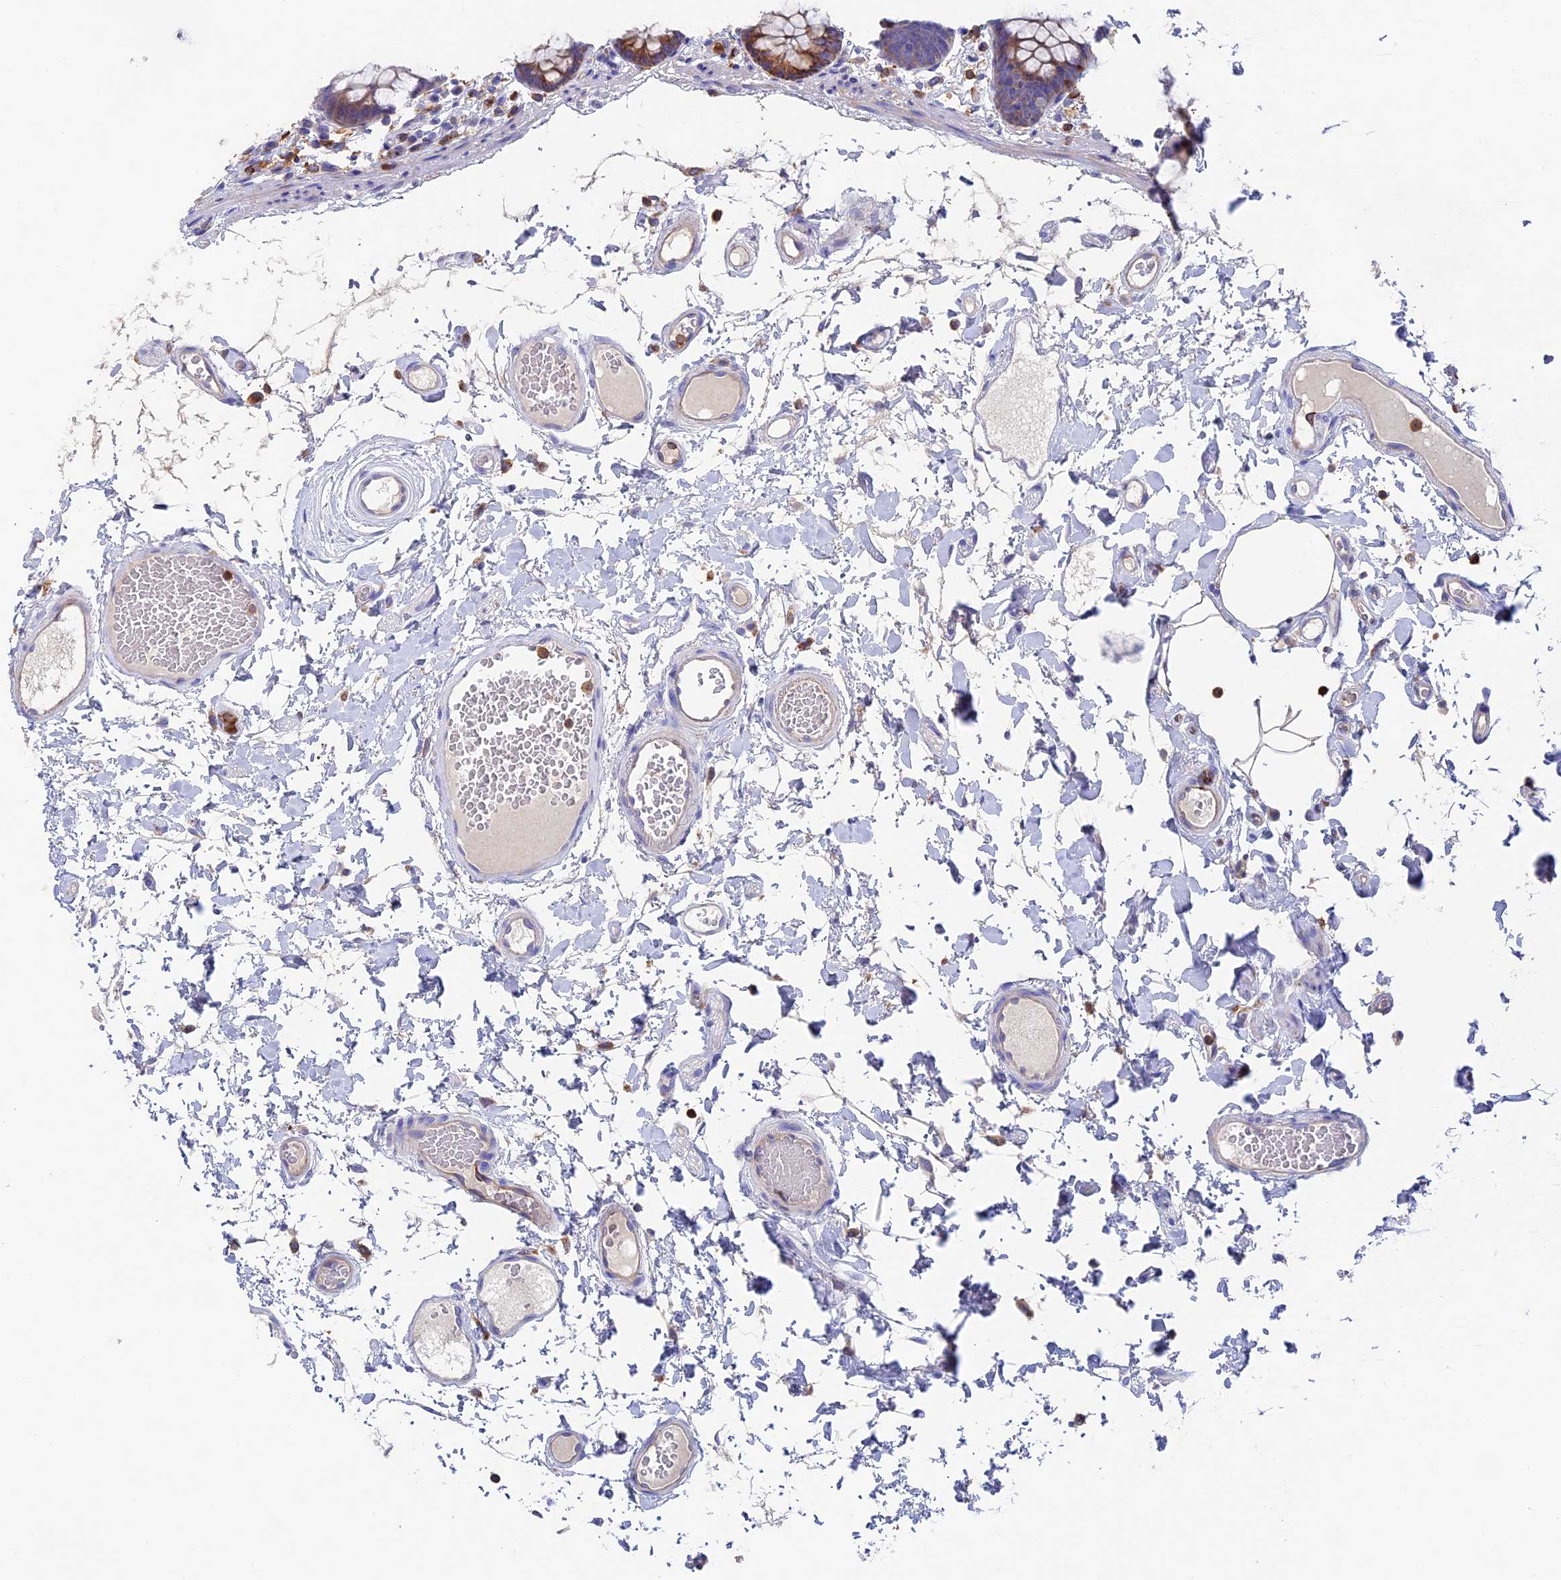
{"staining": {"intensity": "weak", "quantity": "<25%", "location": "cytoplasmic/membranous"}, "tissue": "colon", "cell_type": "Endothelial cells", "image_type": "normal", "snomed": [{"axis": "morphology", "description": "Normal tissue, NOS"}, {"axis": "topography", "description": "Colon"}], "caption": "This is an IHC micrograph of unremarkable colon. There is no positivity in endothelial cells.", "gene": "ADAT1", "patient": {"sex": "male", "age": 84}}